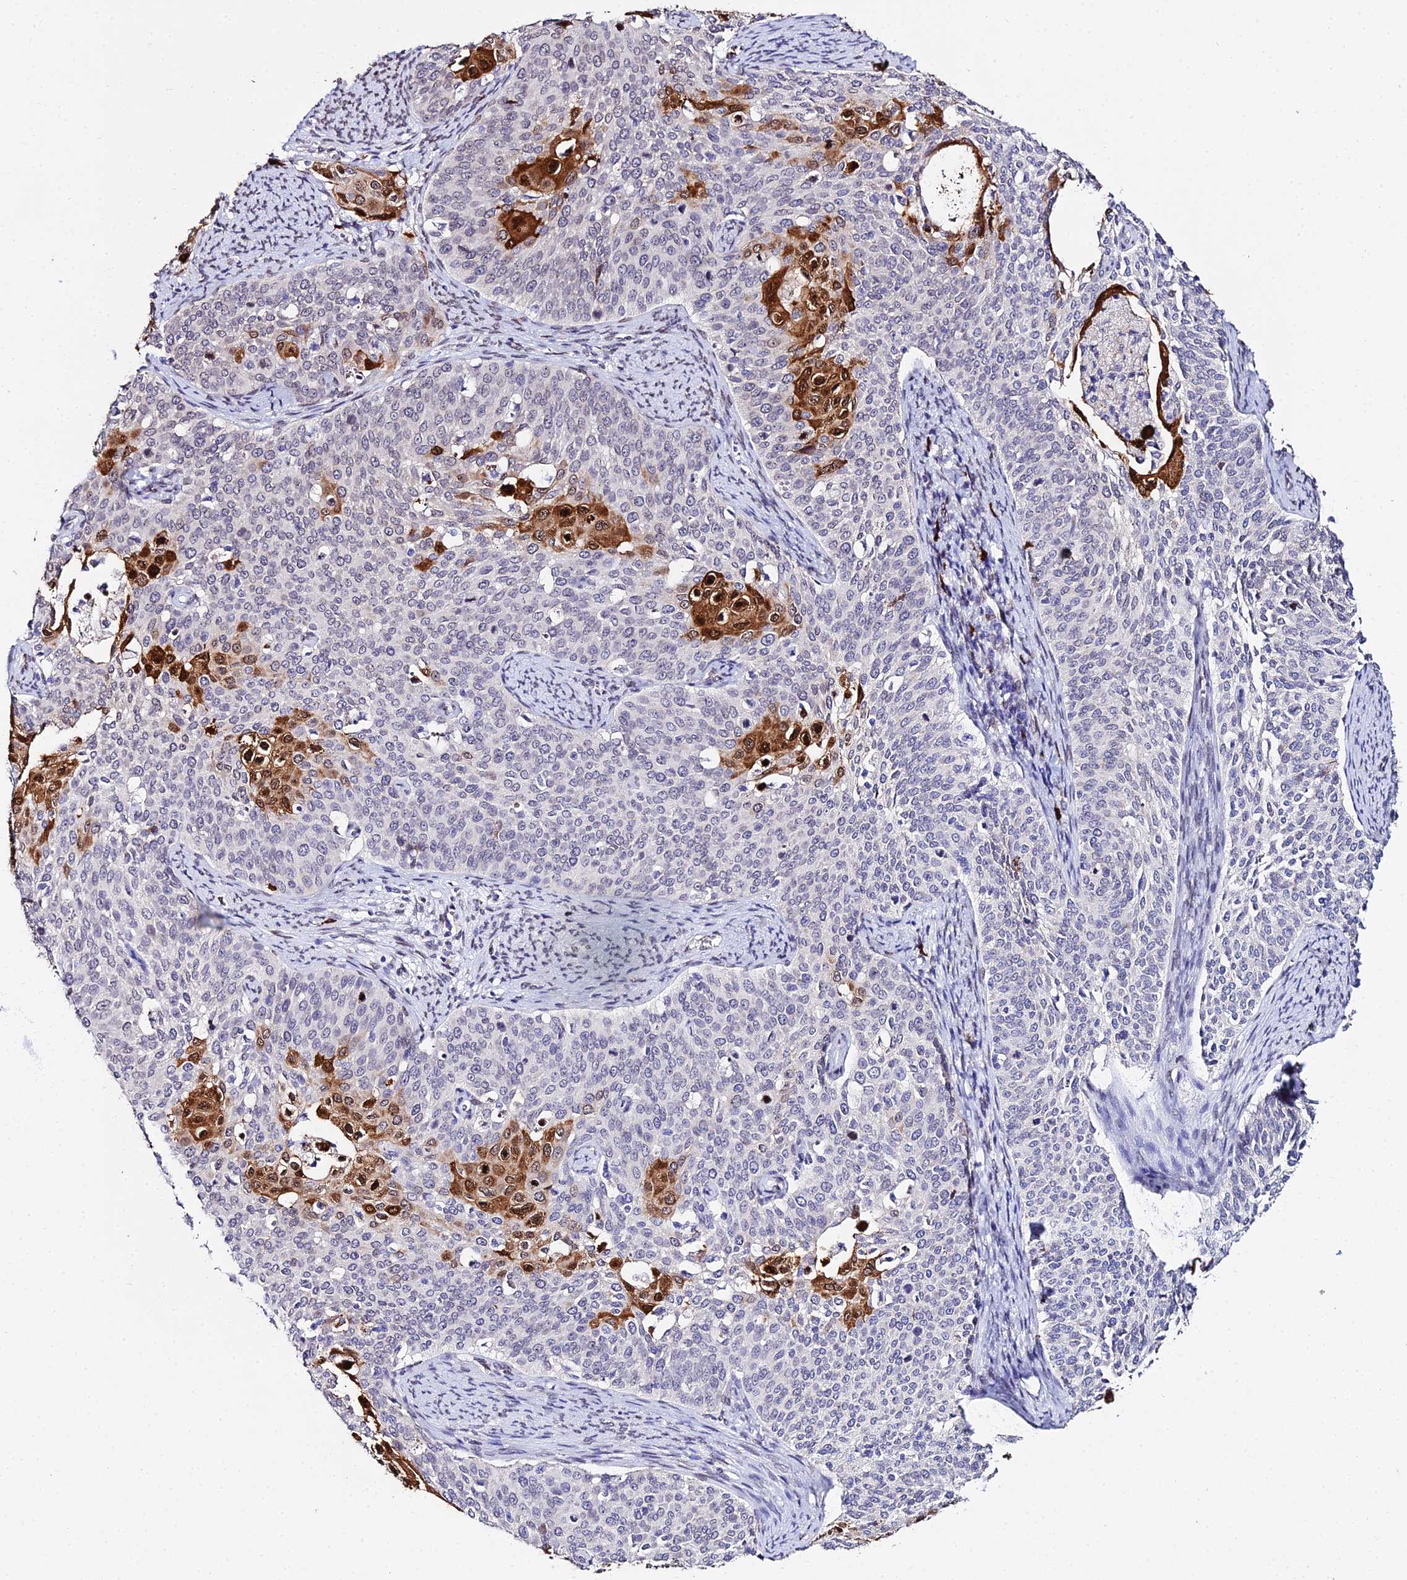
{"staining": {"intensity": "strong", "quantity": "<25%", "location": "cytoplasmic/membranous,nuclear"}, "tissue": "cervical cancer", "cell_type": "Tumor cells", "image_type": "cancer", "snomed": [{"axis": "morphology", "description": "Squamous cell carcinoma, NOS"}, {"axis": "topography", "description": "Cervix"}], "caption": "There is medium levels of strong cytoplasmic/membranous and nuclear expression in tumor cells of cervical squamous cell carcinoma, as demonstrated by immunohistochemical staining (brown color).", "gene": "MCM10", "patient": {"sex": "female", "age": 44}}